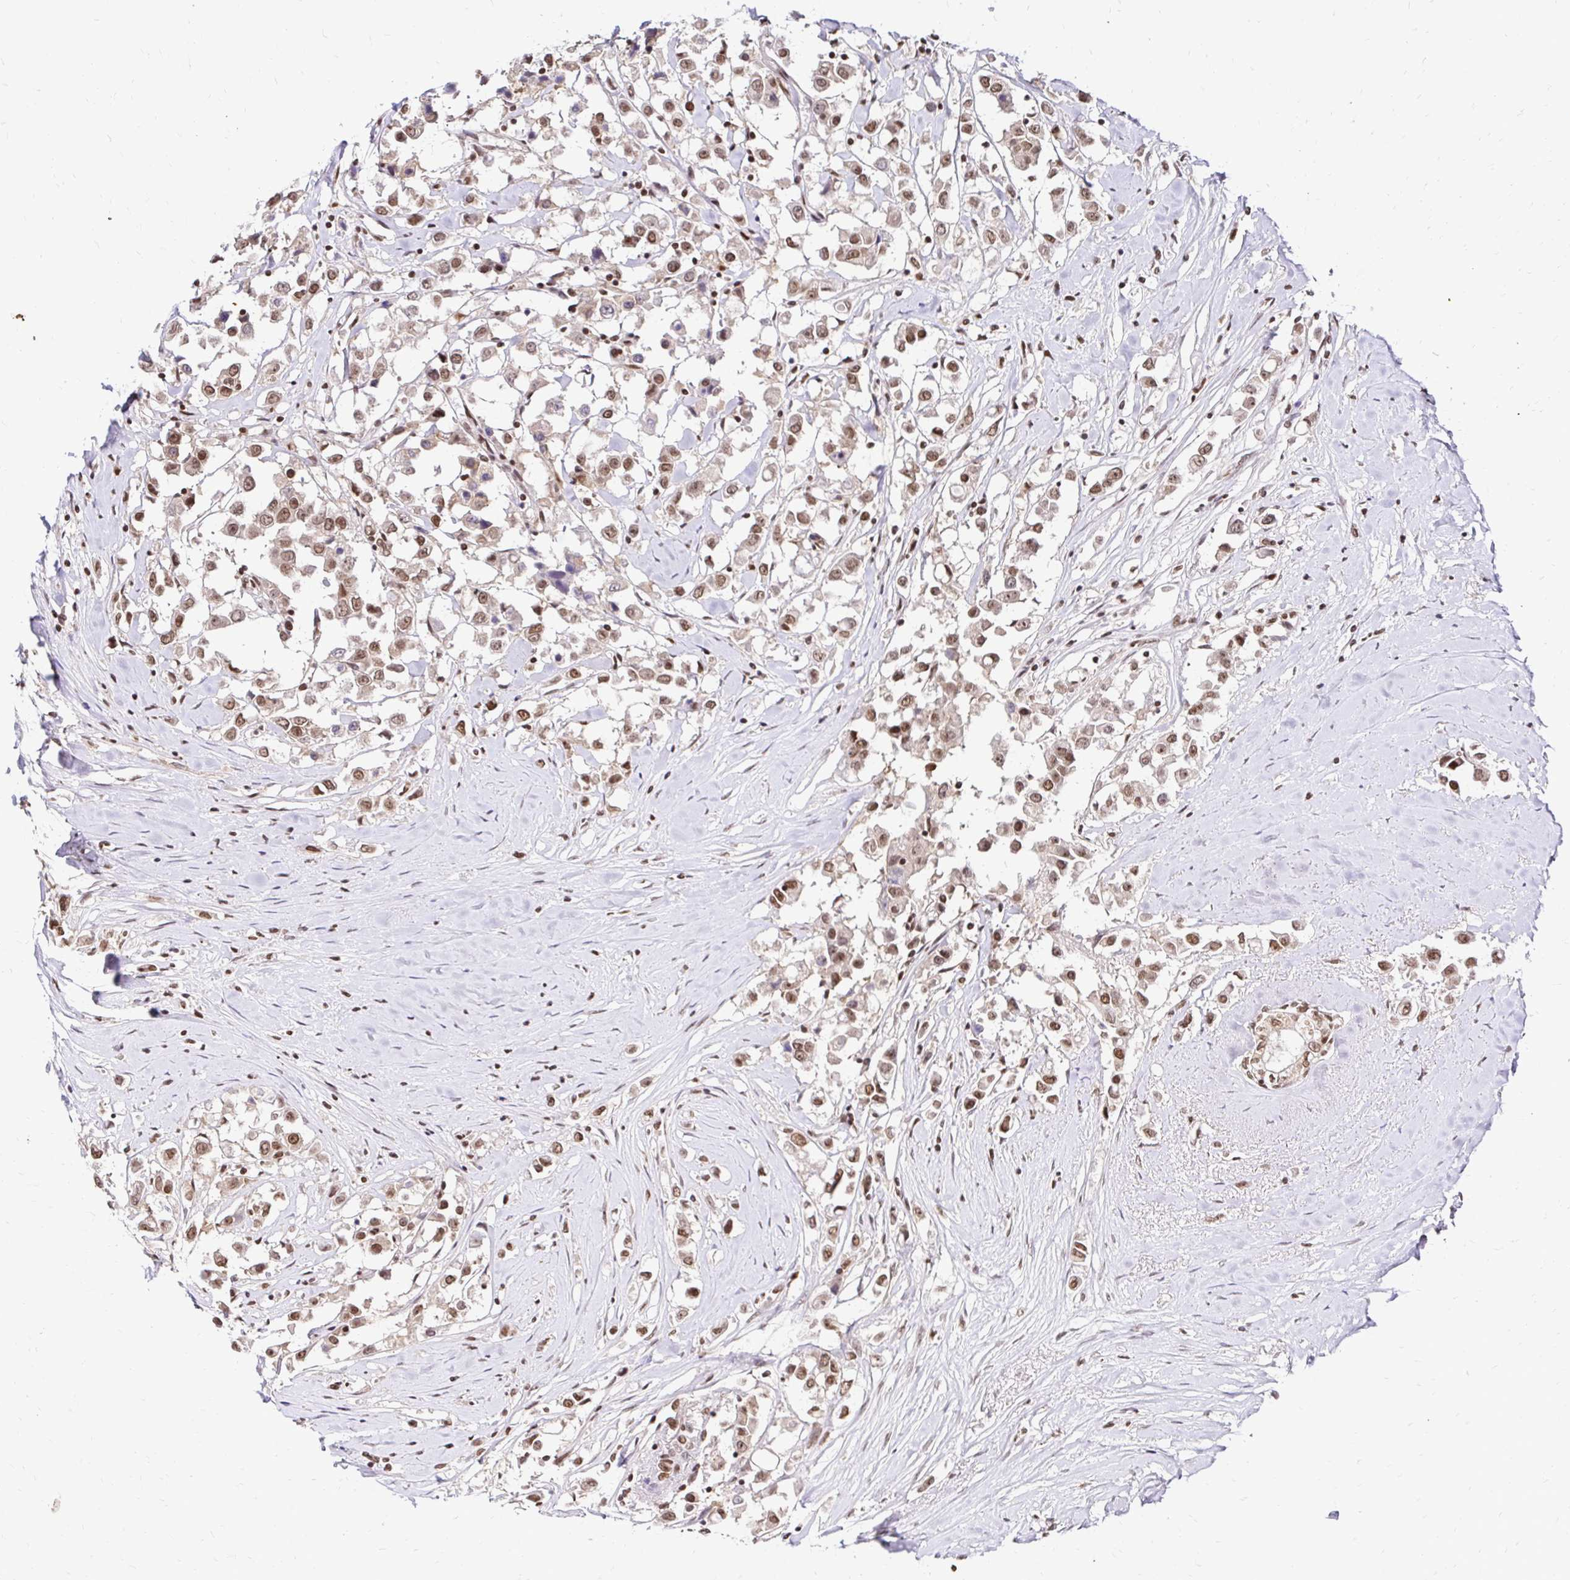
{"staining": {"intensity": "moderate", "quantity": ">75%", "location": "nuclear"}, "tissue": "breast cancer", "cell_type": "Tumor cells", "image_type": "cancer", "snomed": [{"axis": "morphology", "description": "Duct carcinoma"}, {"axis": "topography", "description": "Breast"}], "caption": "A micrograph of breast cancer (infiltrating ductal carcinoma) stained for a protein displays moderate nuclear brown staining in tumor cells.", "gene": "GLYR1", "patient": {"sex": "female", "age": 61}}